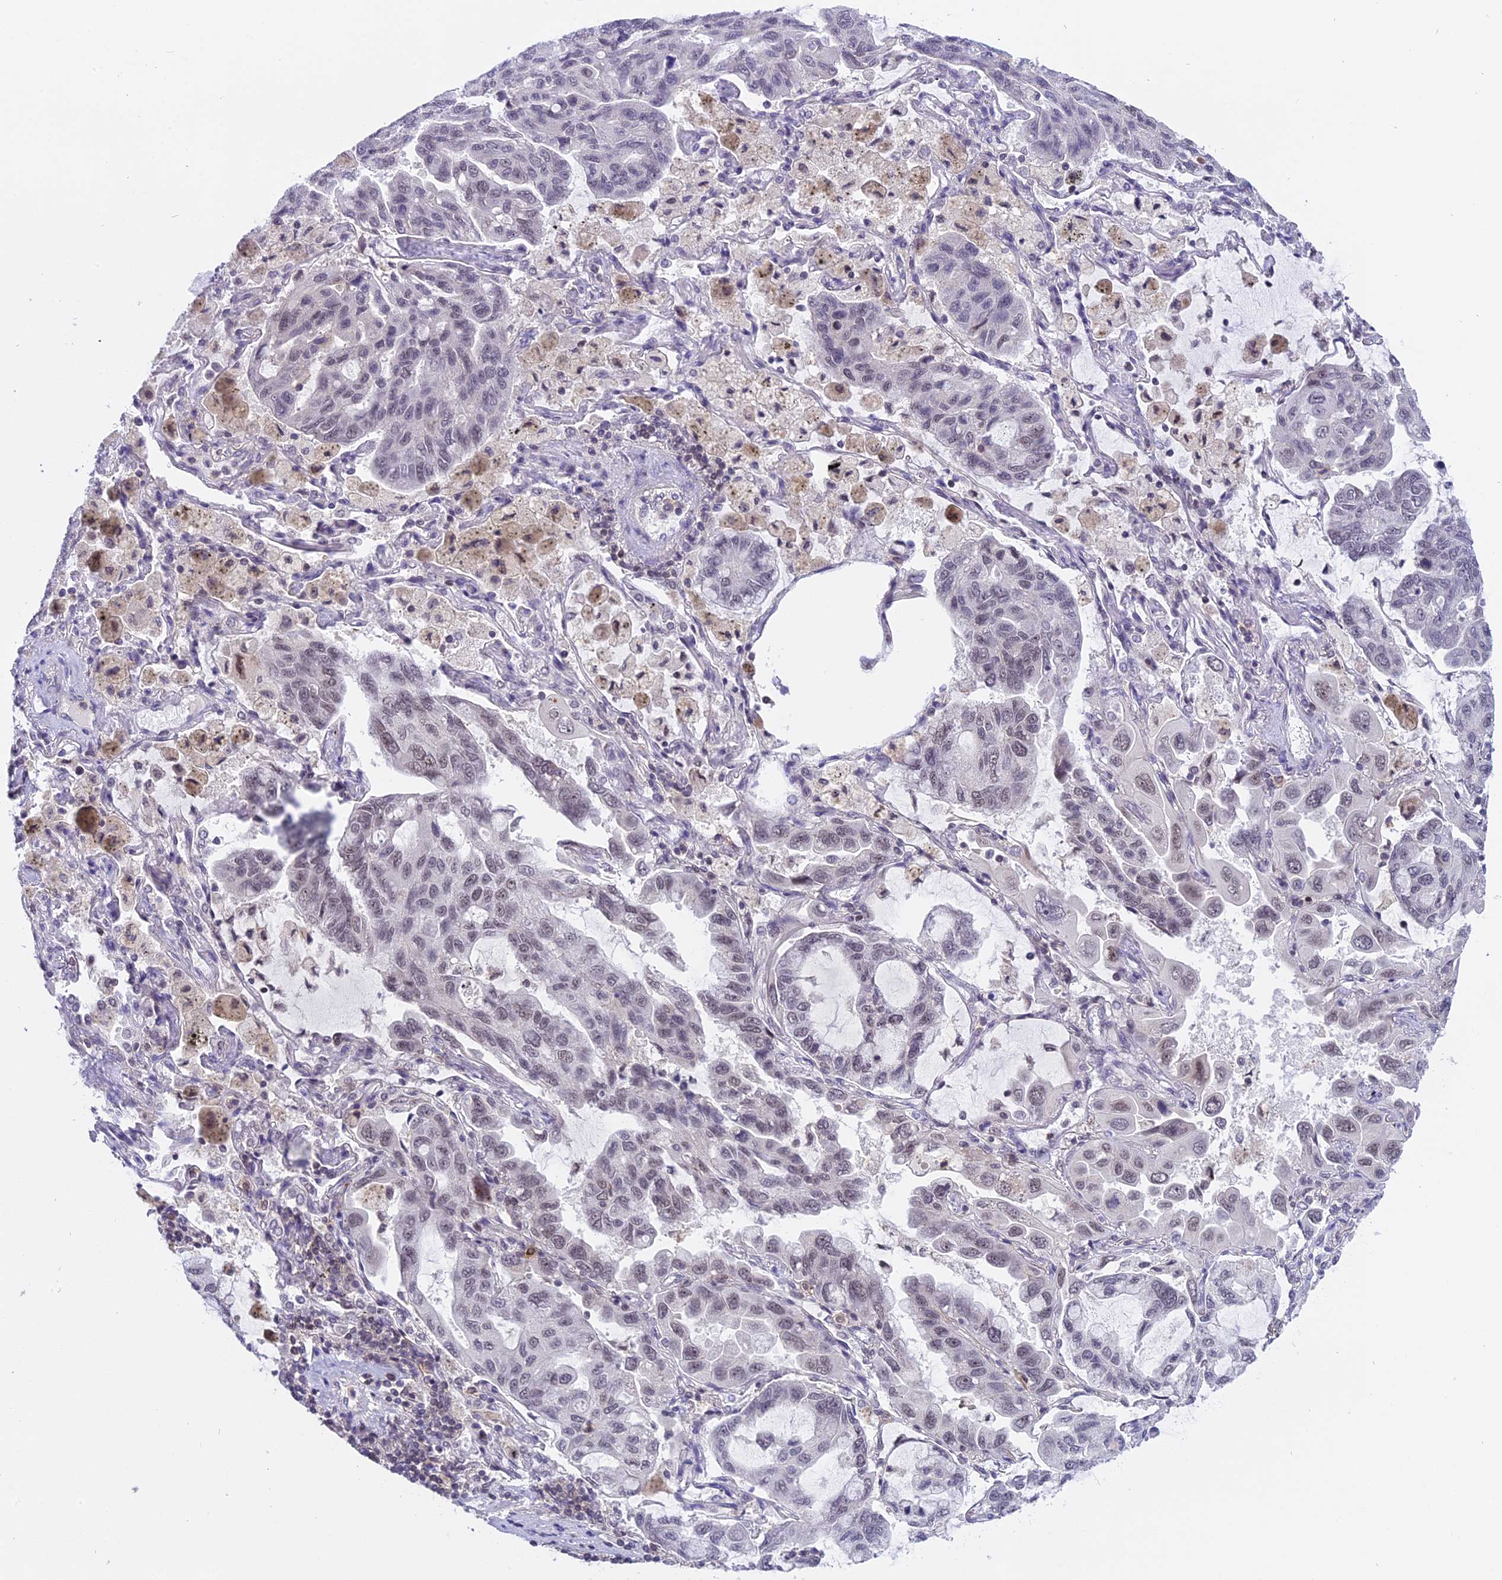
{"staining": {"intensity": "weak", "quantity": "25%-75%", "location": "nuclear"}, "tissue": "lung cancer", "cell_type": "Tumor cells", "image_type": "cancer", "snomed": [{"axis": "morphology", "description": "Adenocarcinoma, NOS"}, {"axis": "topography", "description": "Lung"}], "caption": "Immunohistochemical staining of lung cancer reveals weak nuclear protein staining in approximately 25%-75% of tumor cells. Nuclei are stained in blue.", "gene": "TADA3", "patient": {"sex": "male", "age": 64}}